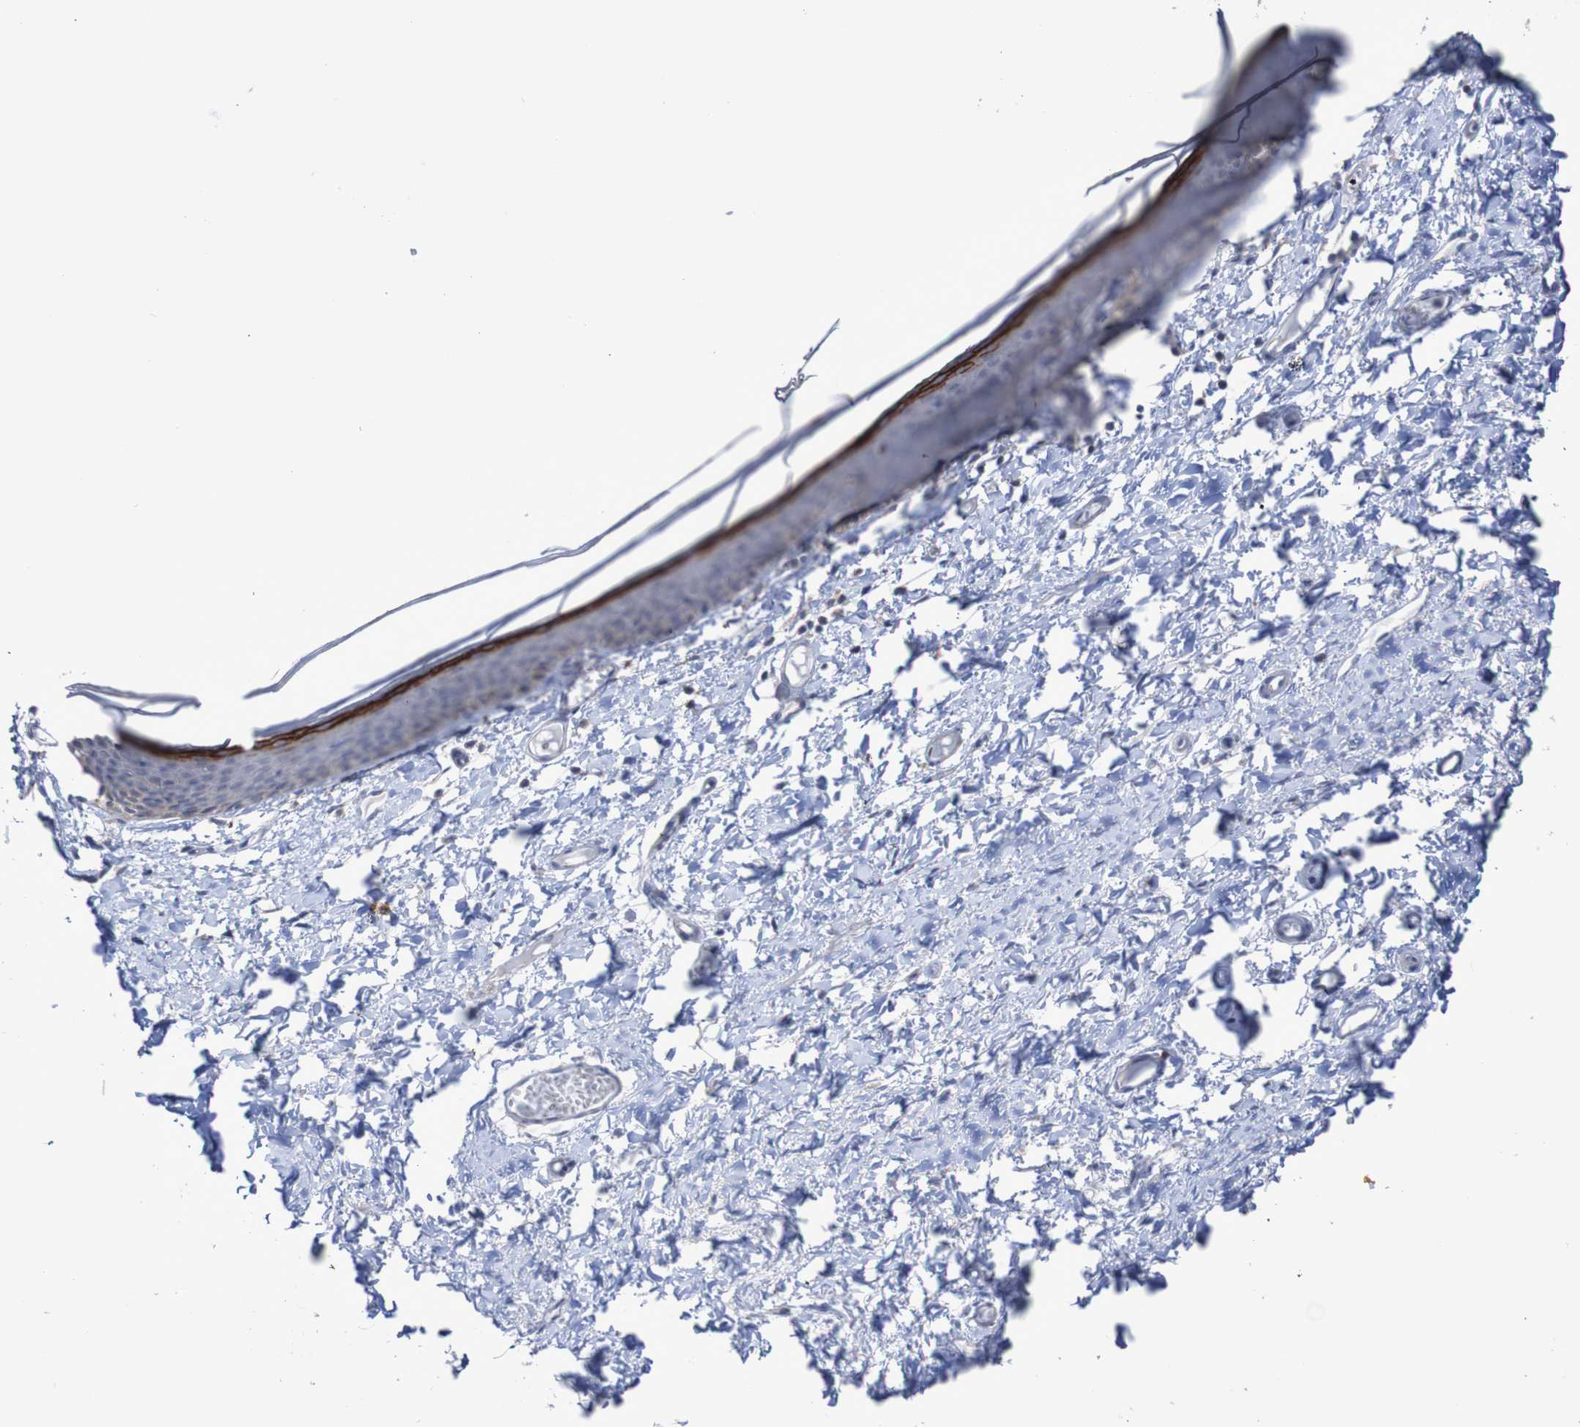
{"staining": {"intensity": "strong", "quantity": "<25%", "location": "cytoplasmic/membranous"}, "tissue": "skin", "cell_type": "Epidermal cells", "image_type": "normal", "snomed": [{"axis": "morphology", "description": "Normal tissue, NOS"}, {"axis": "topography", "description": "Vulva"}], "caption": "The micrograph exhibits immunohistochemical staining of benign skin. There is strong cytoplasmic/membranous expression is present in about <25% of epidermal cells.", "gene": "C3orf18", "patient": {"sex": "female", "age": 54}}